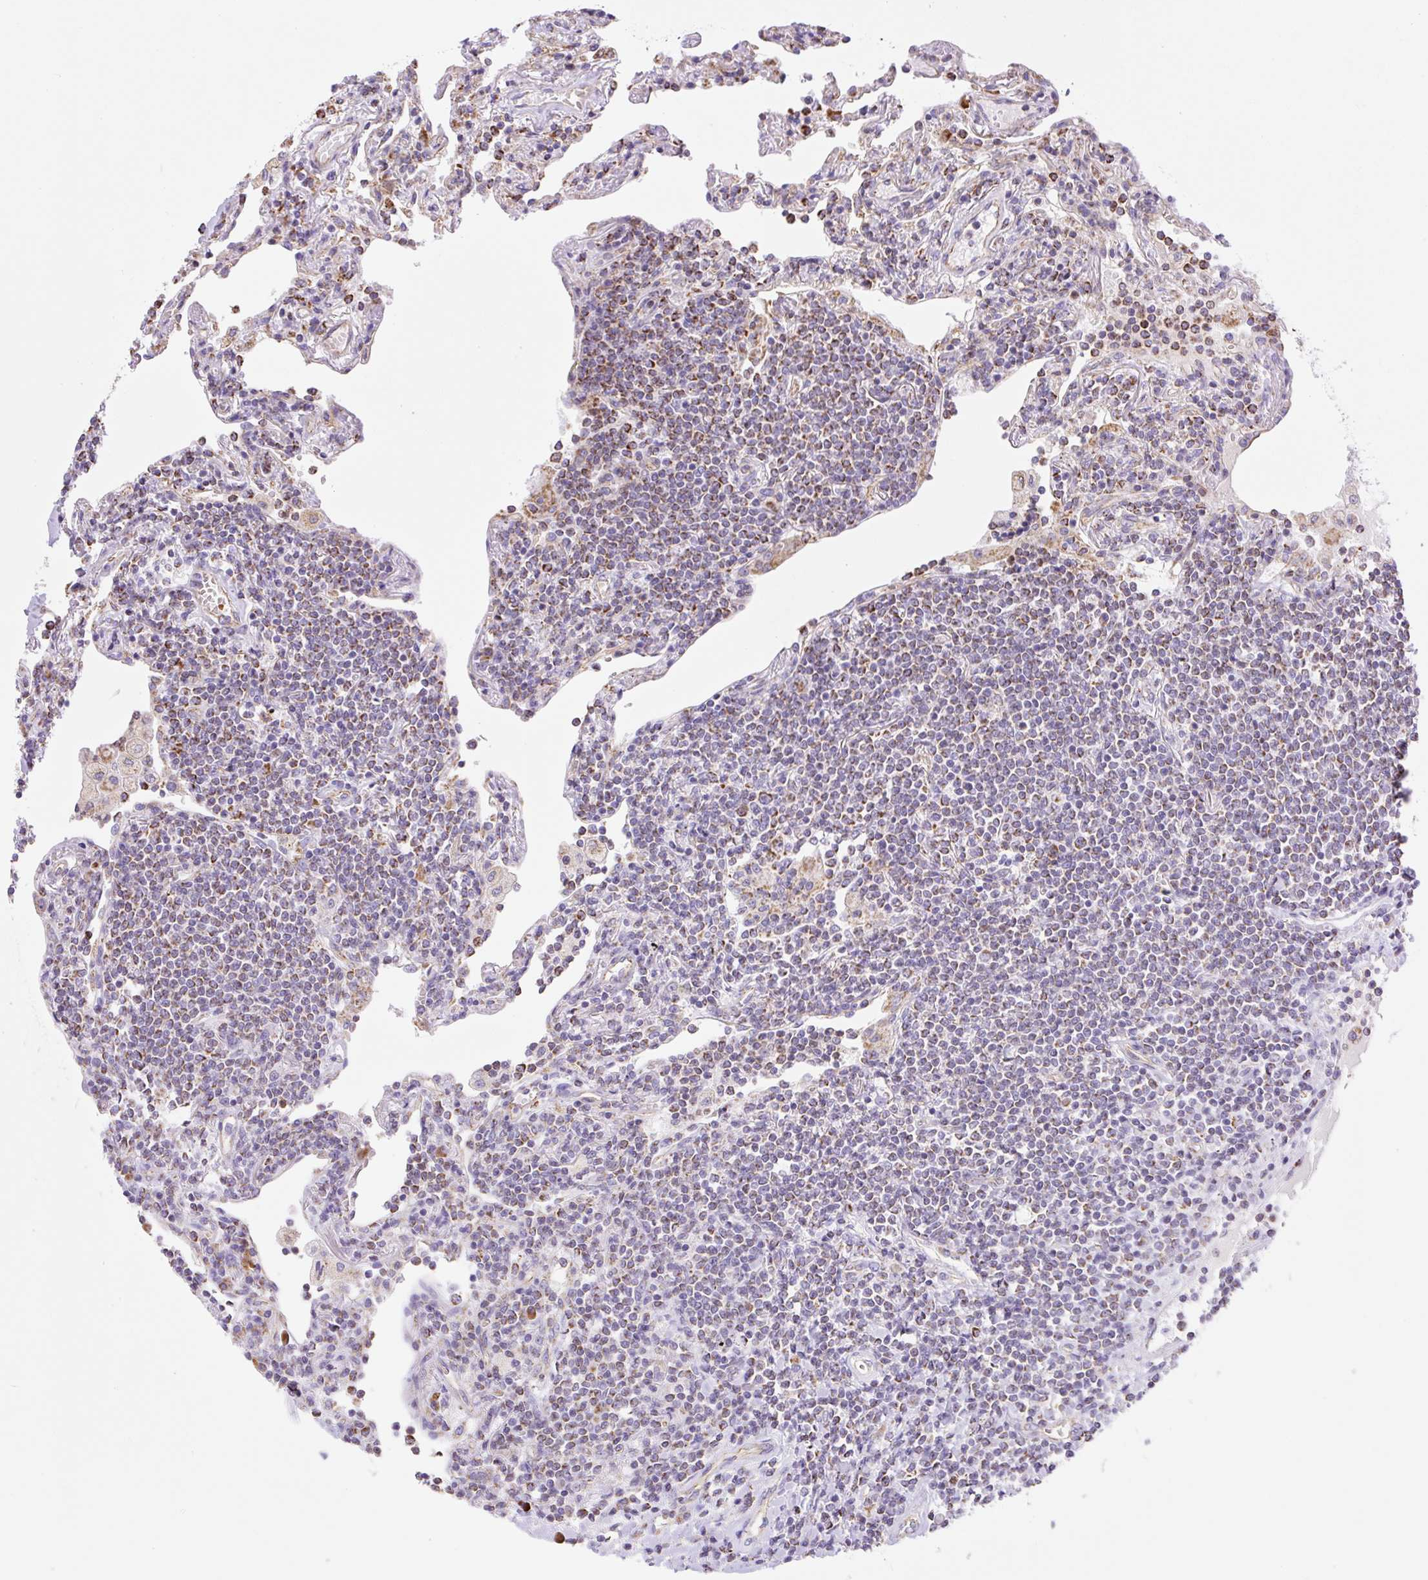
{"staining": {"intensity": "moderate", "quantity": "25%-75%", "location": "cytoplasmic/membranous"}, "tissue": "lymphoma", "cell_type": "Tumor cells", "image_type": "cancer", "snomed": [{"axis": "morphology", "description": "Malignant lymphoma, non-Hodgkin's type, Low grade"}, {"axis": "topography", "description": "Lung"}], "caption": "Protein analysis of low-grade malignant lymphoma, non-Hodgkin's type tissue demonstrates moderate cytoplasmic/membranous expression in approximately 25%-75% of tumor cells. Immunohistochemistry (ihc) stains the protein in brown and the nuclei are stained blue.", "gene": "ESAM", "patient": {"sex": "female", "age": 71}}